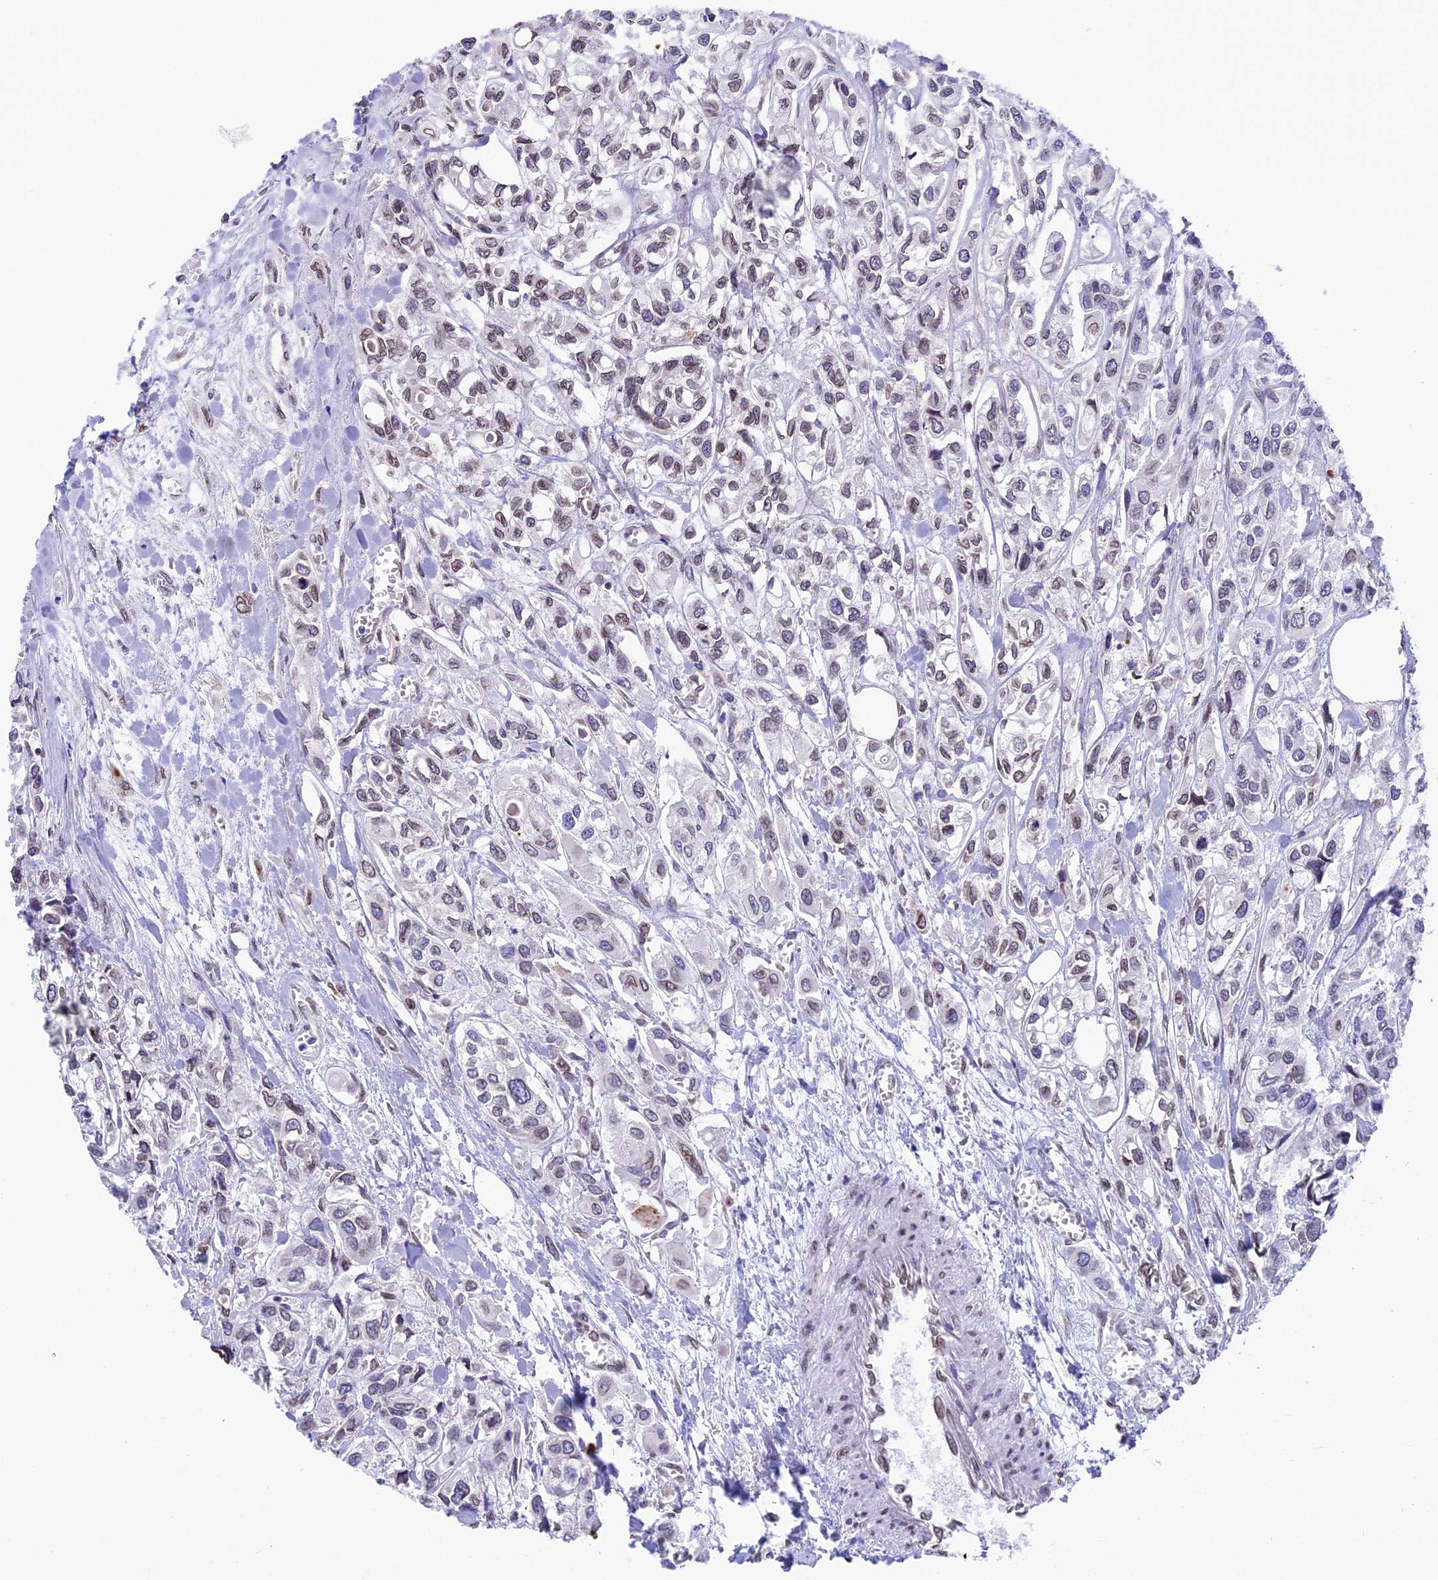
{"staining": {"intensity": "weak", "quantity": "<25%", "location": "nuclear"}, "tissue": "urothelial cancer", "cell_type": "Tumor cells", "image_type": "cancer", "snomed": [{"axis": "morphology", "description": "Urothelial carcinoma, High grade"}, {"axis": "topography", "description": "Urinary bladder"}], "caption": "Photomicrograph shows no significant protein expression in tumor cells of urothelial carcinoma (high-grade). (Brightfield microscopy of DAB (3,3'-diaminobenzidine) IHC at high magnification).", "gene": "TMPRSS7", "patient": {"sex": "male", "age": 67}}